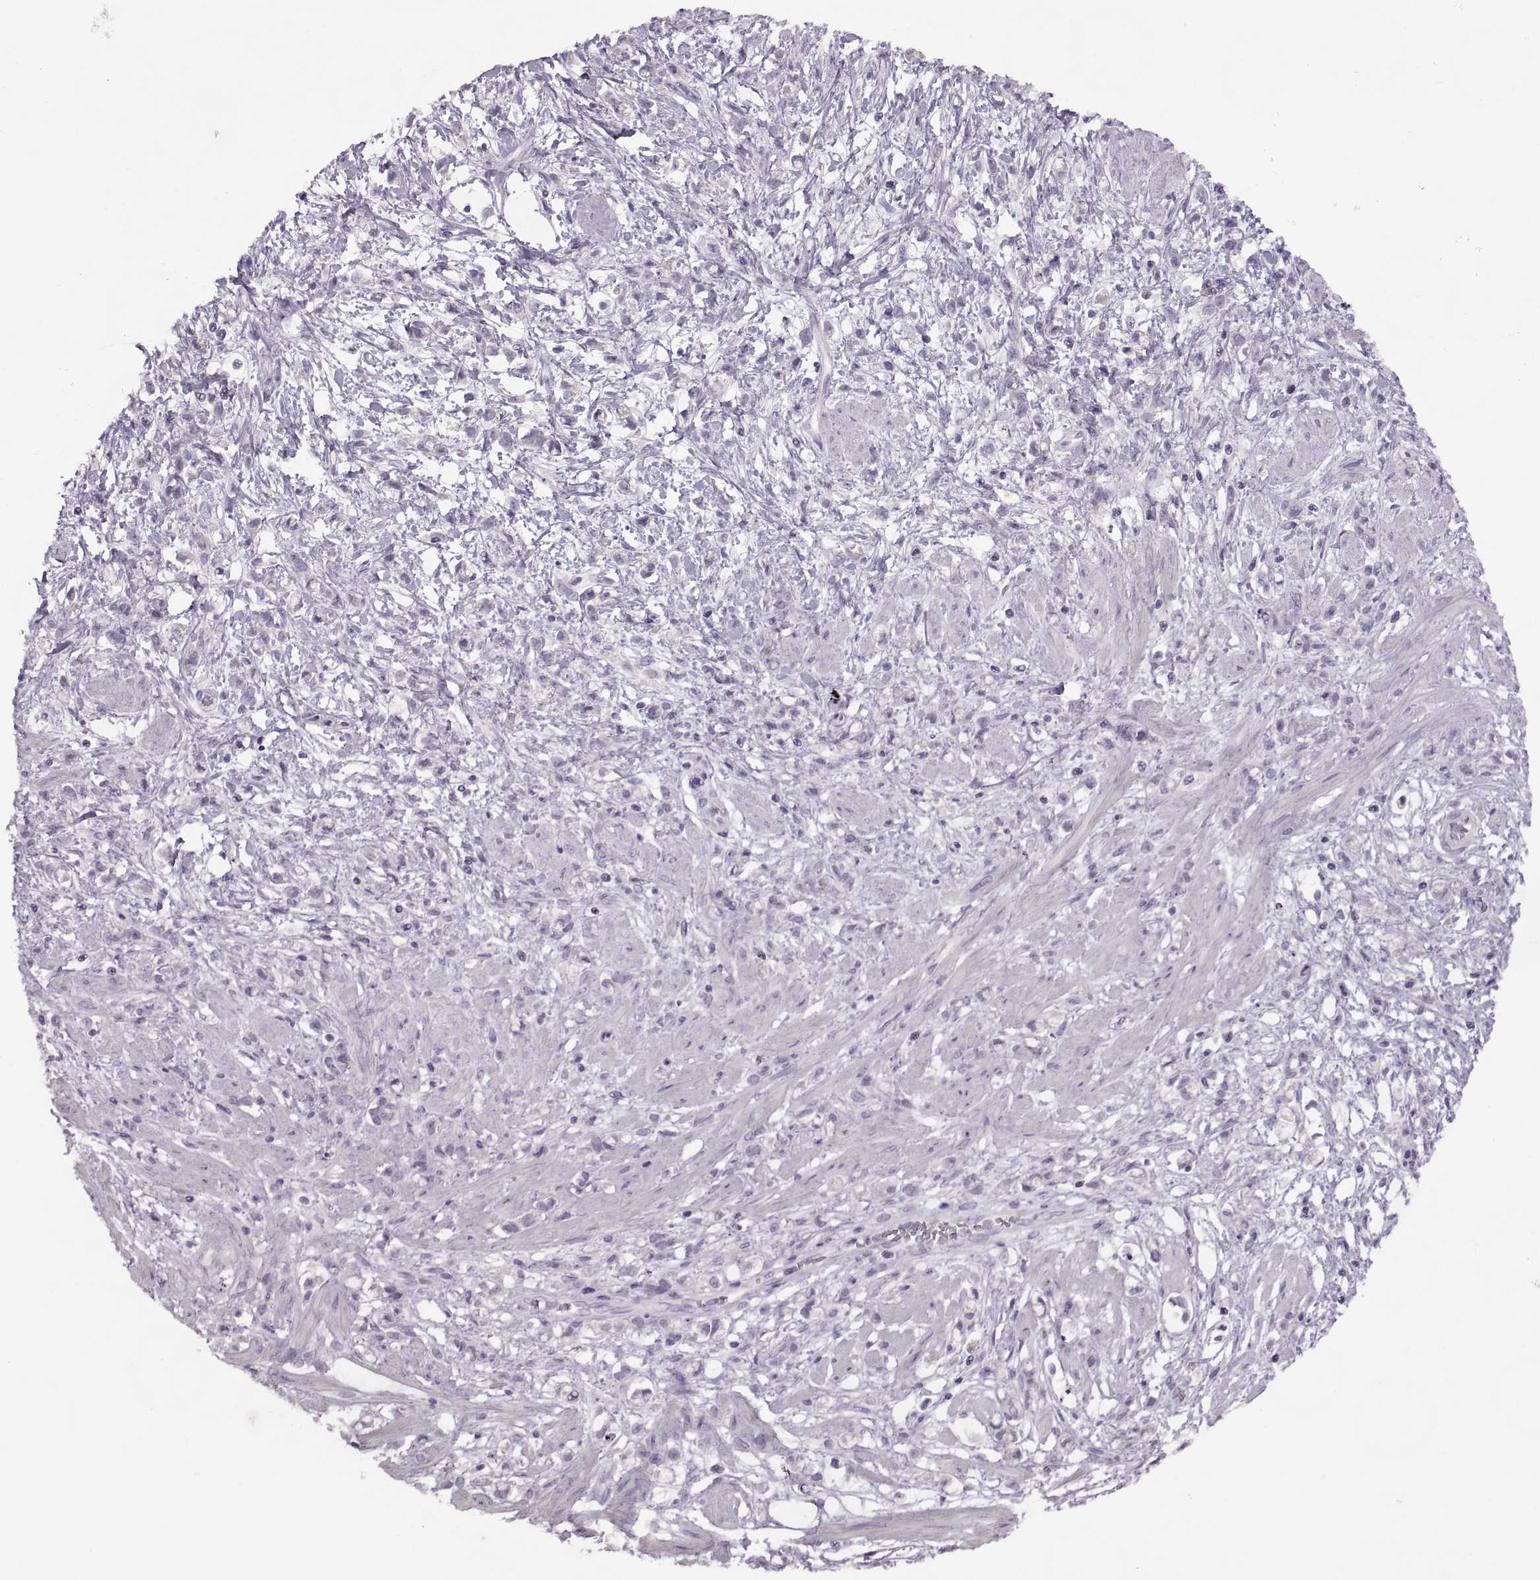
{"staining": {"intensity": "negative", "quantity": "none", "location": "none"}, "tissue": "stomach cancer", "cell_type": "Tumor cells", "image_type": "cancer", "snomed": [{"axis": "morphology", "description": "Adenocarcinoma, NOS"}, {"axis": "topography", "description": "Stomach"}], "caption": "Immunohistochemistry image of neoplastic tissue: adenocarcinoma (stomach) stained with DAB (3,3'-diaminobenzidine) reveals no significant protein staining in tumor cells.", "gene": "RSPH6A", "patient": {"sex": "female", "age": 60}}